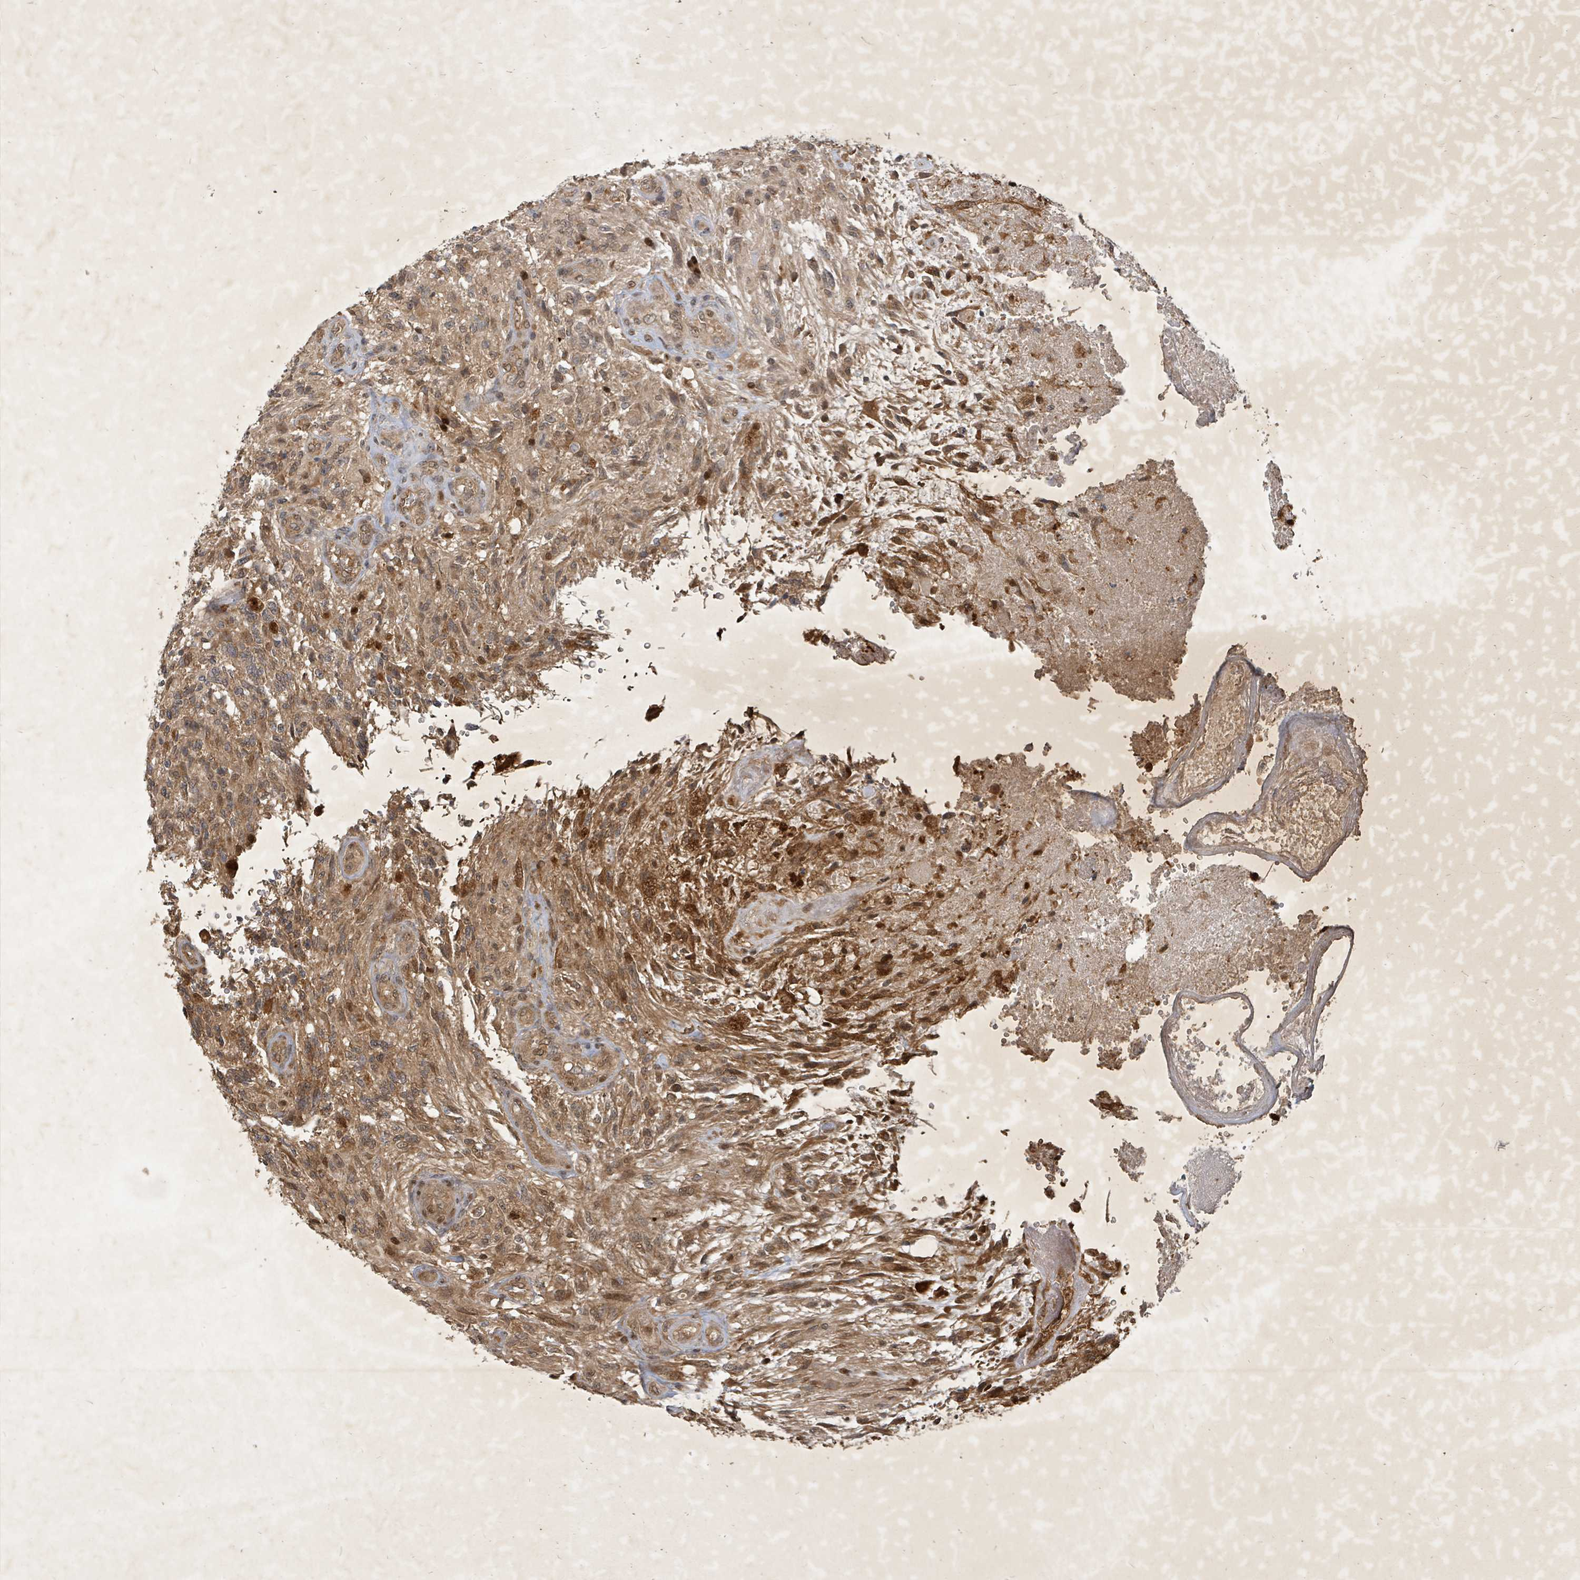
{"staining": {"intensity": "moderate", "quantity": ">75%", "location": "cytoplasmic/membranous,nuclear"}, "tissue": "glioma", "cell_type": "Tumor cells", "image_type": "cancer", "snomed": [{"axis": "morphology", "description": "Glioma, malignant, High grade"}, {"axis": "topography", "description": "Brain"}], "caption": "Immunohistochemical staining of human glioma reveals medium levels of moderate cytoplasmic/membranous and nuclear protein positivity in about >75% of tumor cells. The staining was performed using DAB (3,3'-diaminobenzidine) to visualize the protein expression in brown, while the nuclei were stained in blue with hematoxylin (Magnification: 20x).", "gene": "KDM4E", "patient": {"sex": "male", "age": 56}}